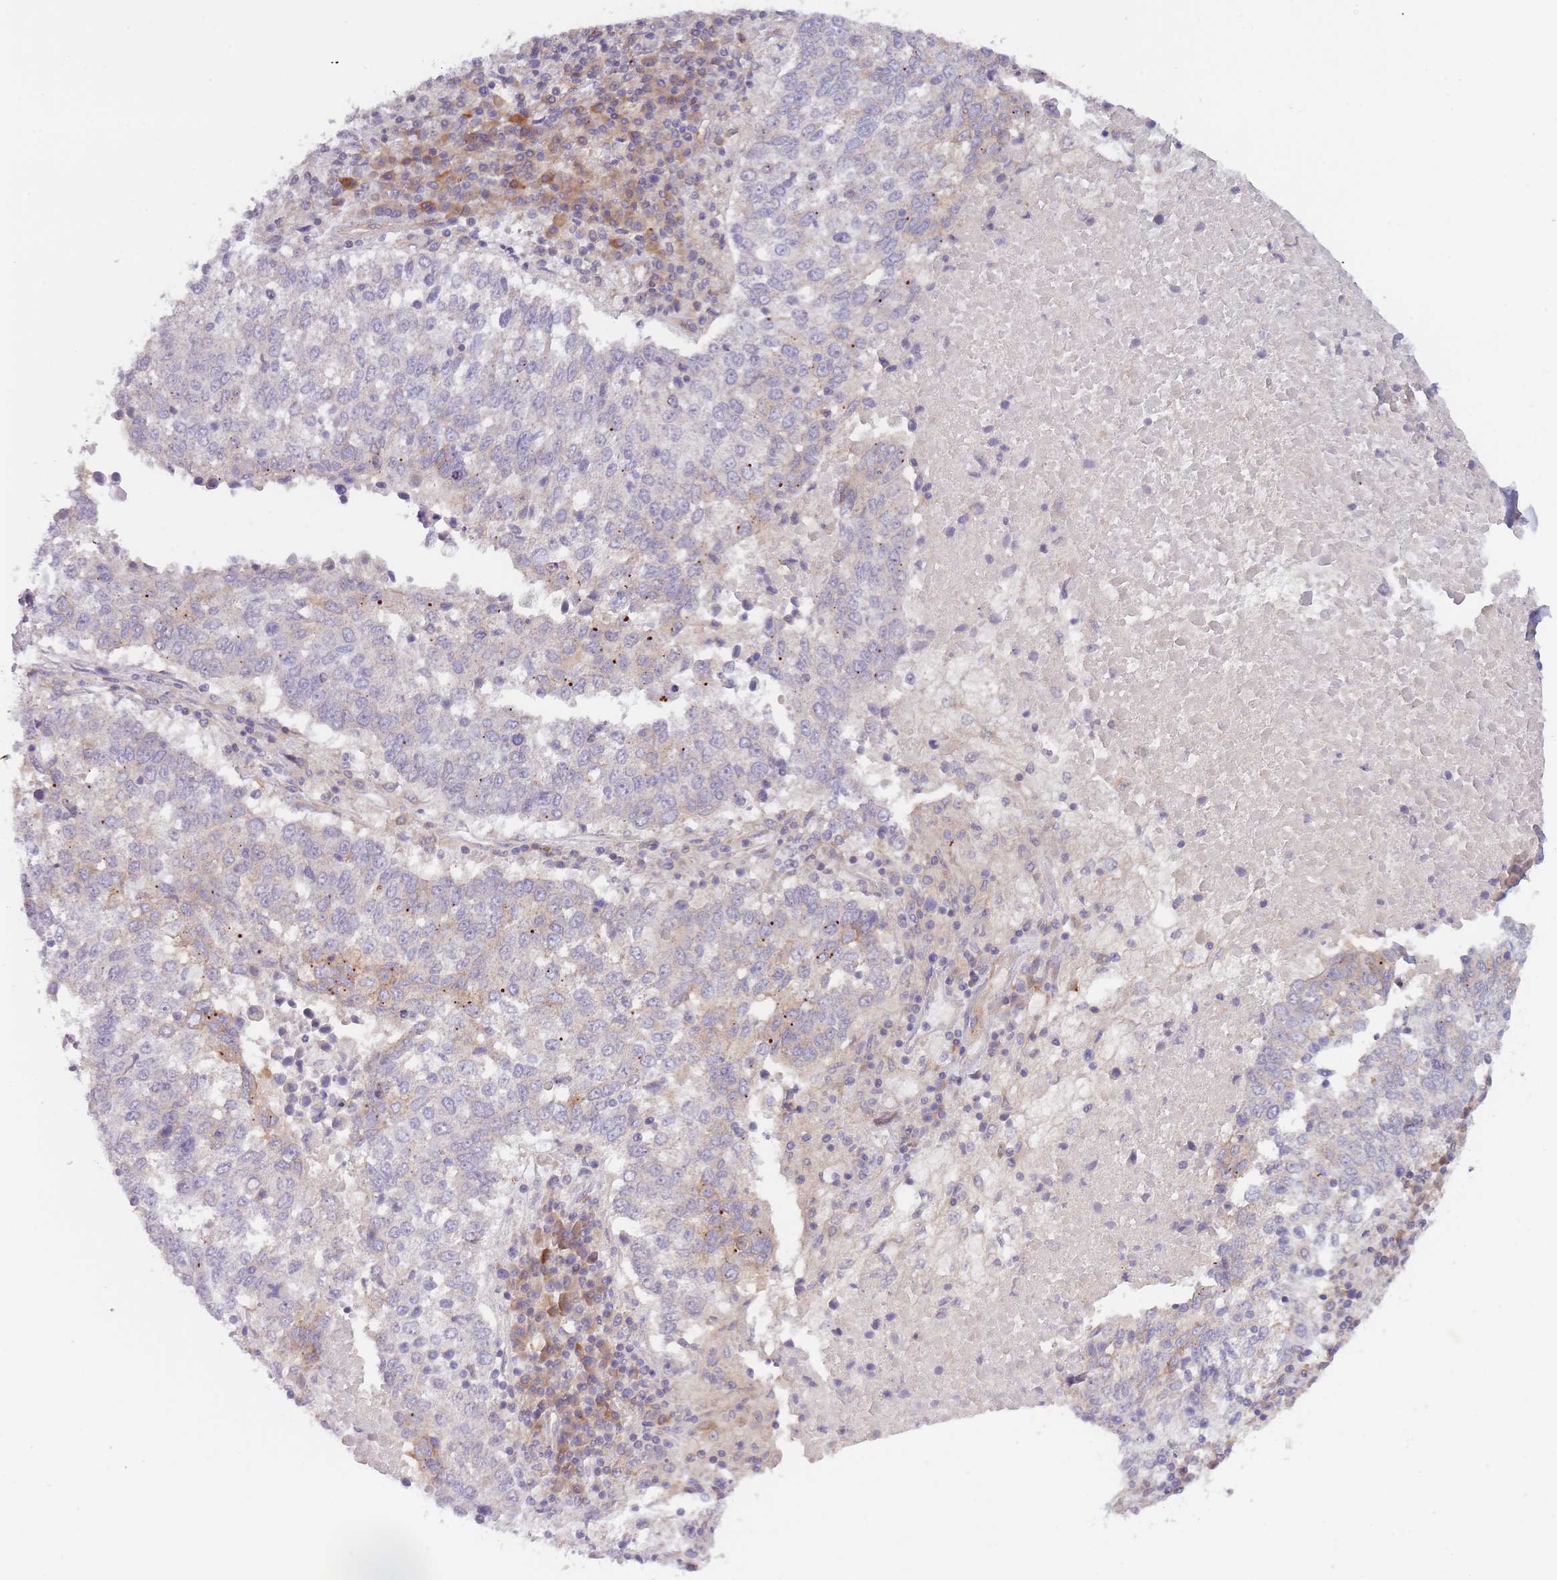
{"staining": {"intensity": "negative", "quantity": "none", "location": "none"}, "tissue": "lung cancer", "cell_type": "Tumor cells", "image_type": "cancer", "snomed": [{"axis": "morphology", "description": "Squamous cell carcinoma, NOS"}, {"axis": "topography", "description": "Lung"}], "caption": "Photomicrograph shows no significant protein expression in tumor cells of lung squamous cell carcinoma.", "gene": "WDR93", "patient": {"sex": "male", "age": 73}}